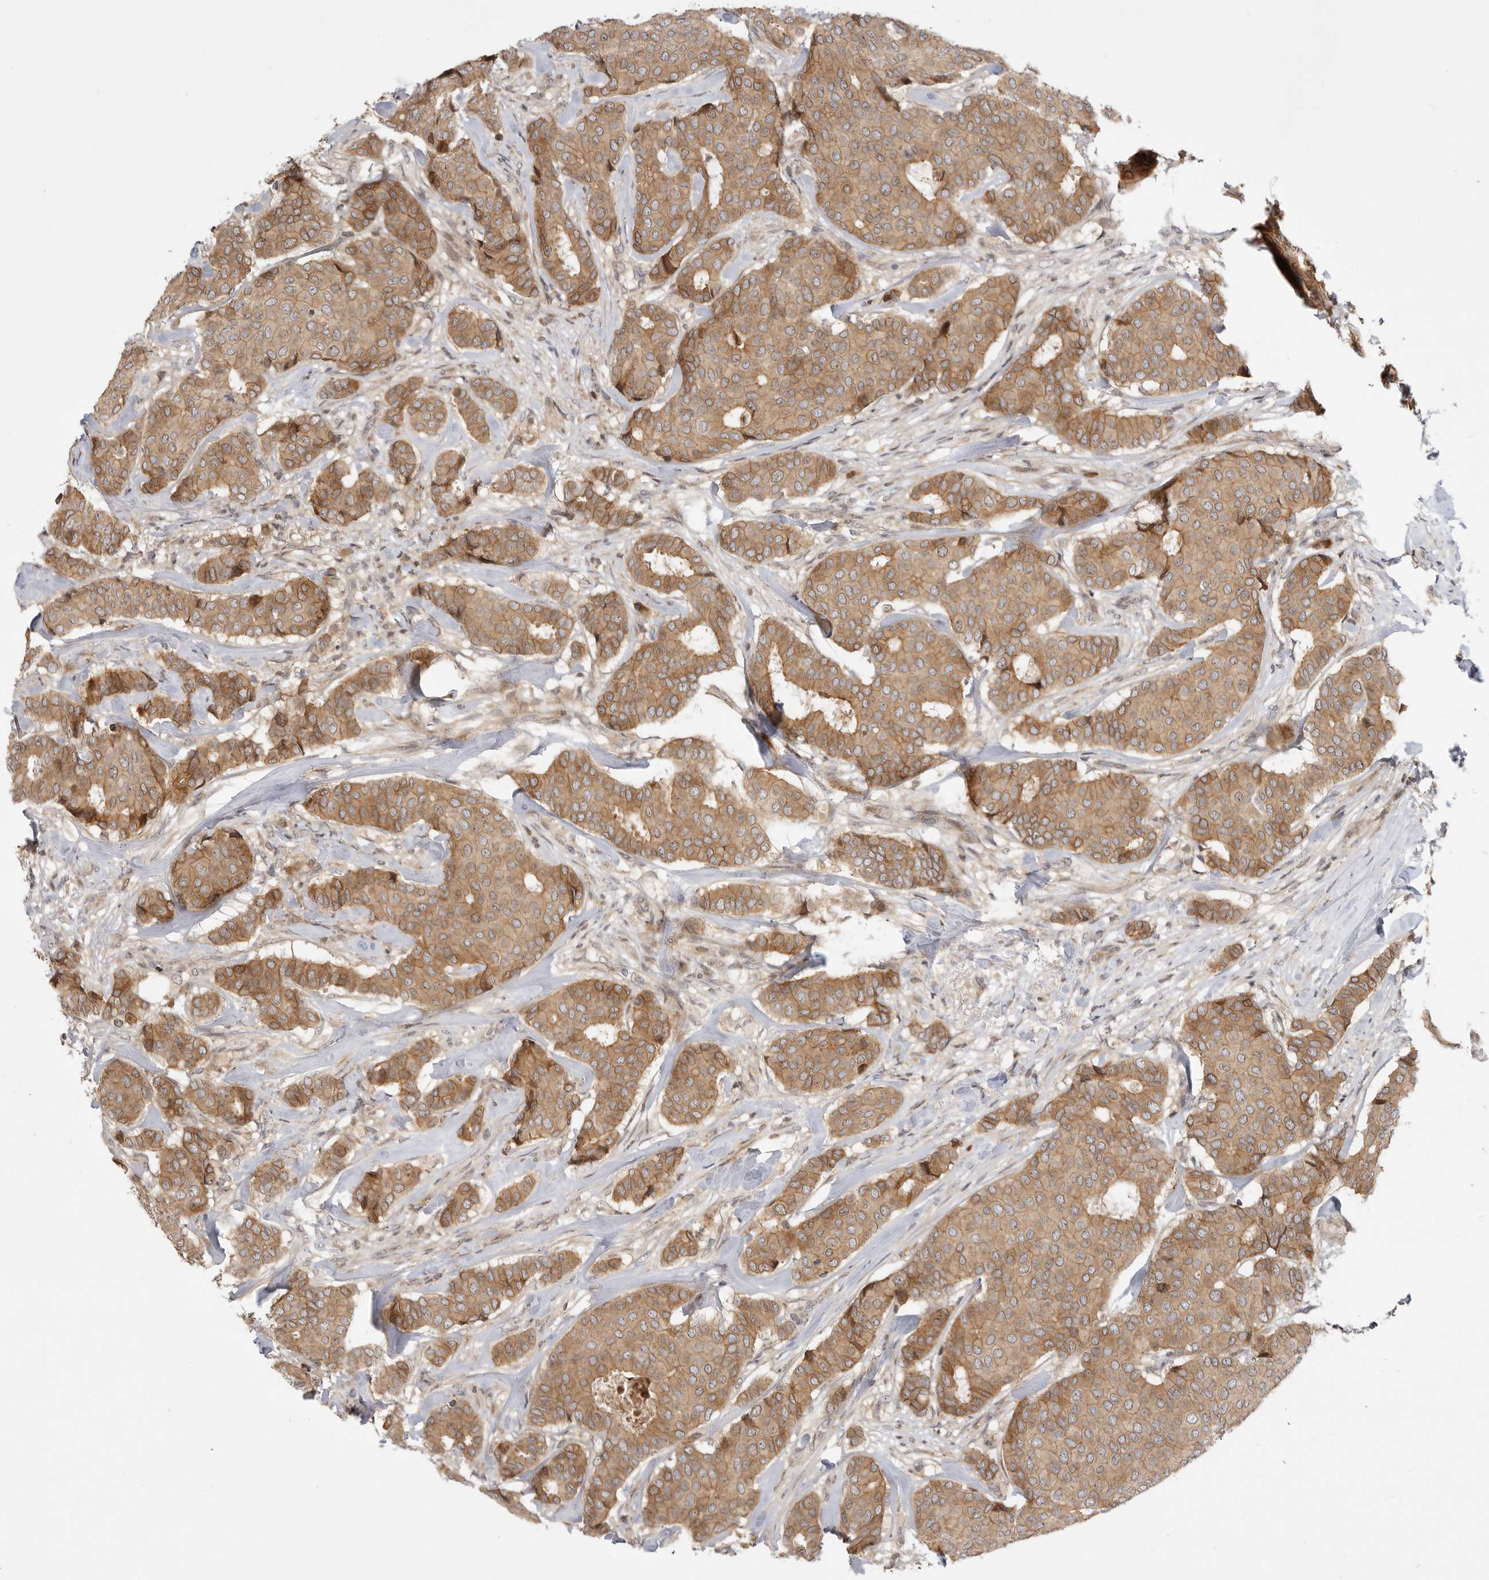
{"staining": {"intensity": "moderate", "quantity": ">75%", "location": "cytoplasmic/membranous"}, "tissue": "breast cancer", "cell_type": "Tumor cells", "image_type": "cancer", "snomed": [{"axis": "morphology", "description": "Duct carcinoma"}, {"axis": "topography", "description": "Breast"}], "caption": "IHC of human breast cancer displays medium levels of moderate cytoplasmic/membranous positivity in about >75% of tumor cells.", "gene": "CSNK1G3", "patient": {"sex": "female", "age": 75}}